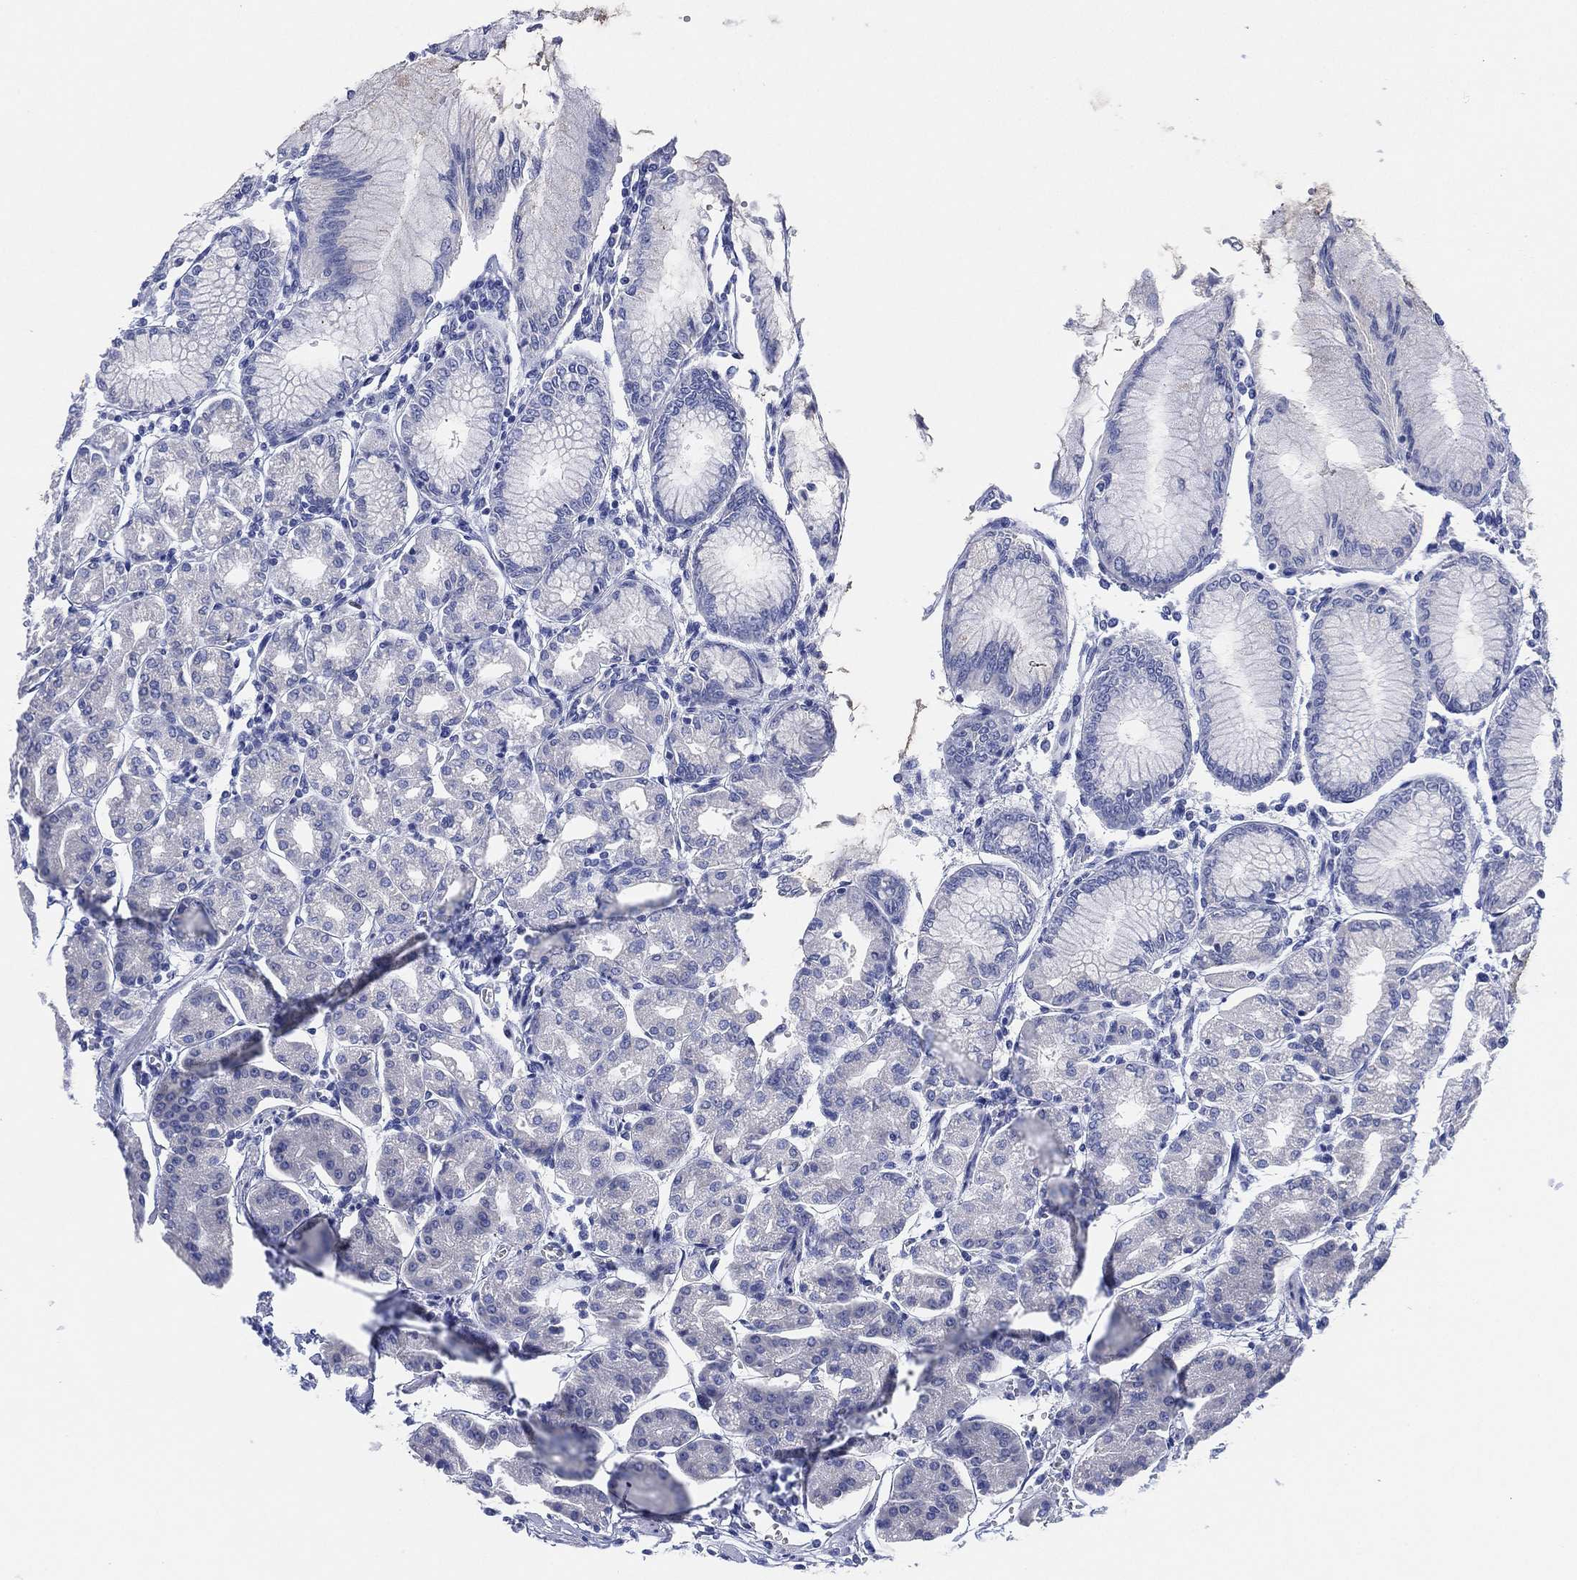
{"staining": {"intensity": "negative", "quantity": "none", "location": "none"}, "tissue": "stomach", "cell_type": "Glandular cells", "image_type": "normal", "snomed": [{"axis": "morphology", "description": "Normal tissue, NOS"}, {"axis": "topography", "description": "Skeletal muscle"}, {"axis": "topography", "description": "Stomach"}], "caption": "Glandular cells are negative for protein expression in benign human stomach. Nuclei are stained in blue.", "gene": "SLC9C2", "patient": {"sex": "female", "age": 57}}